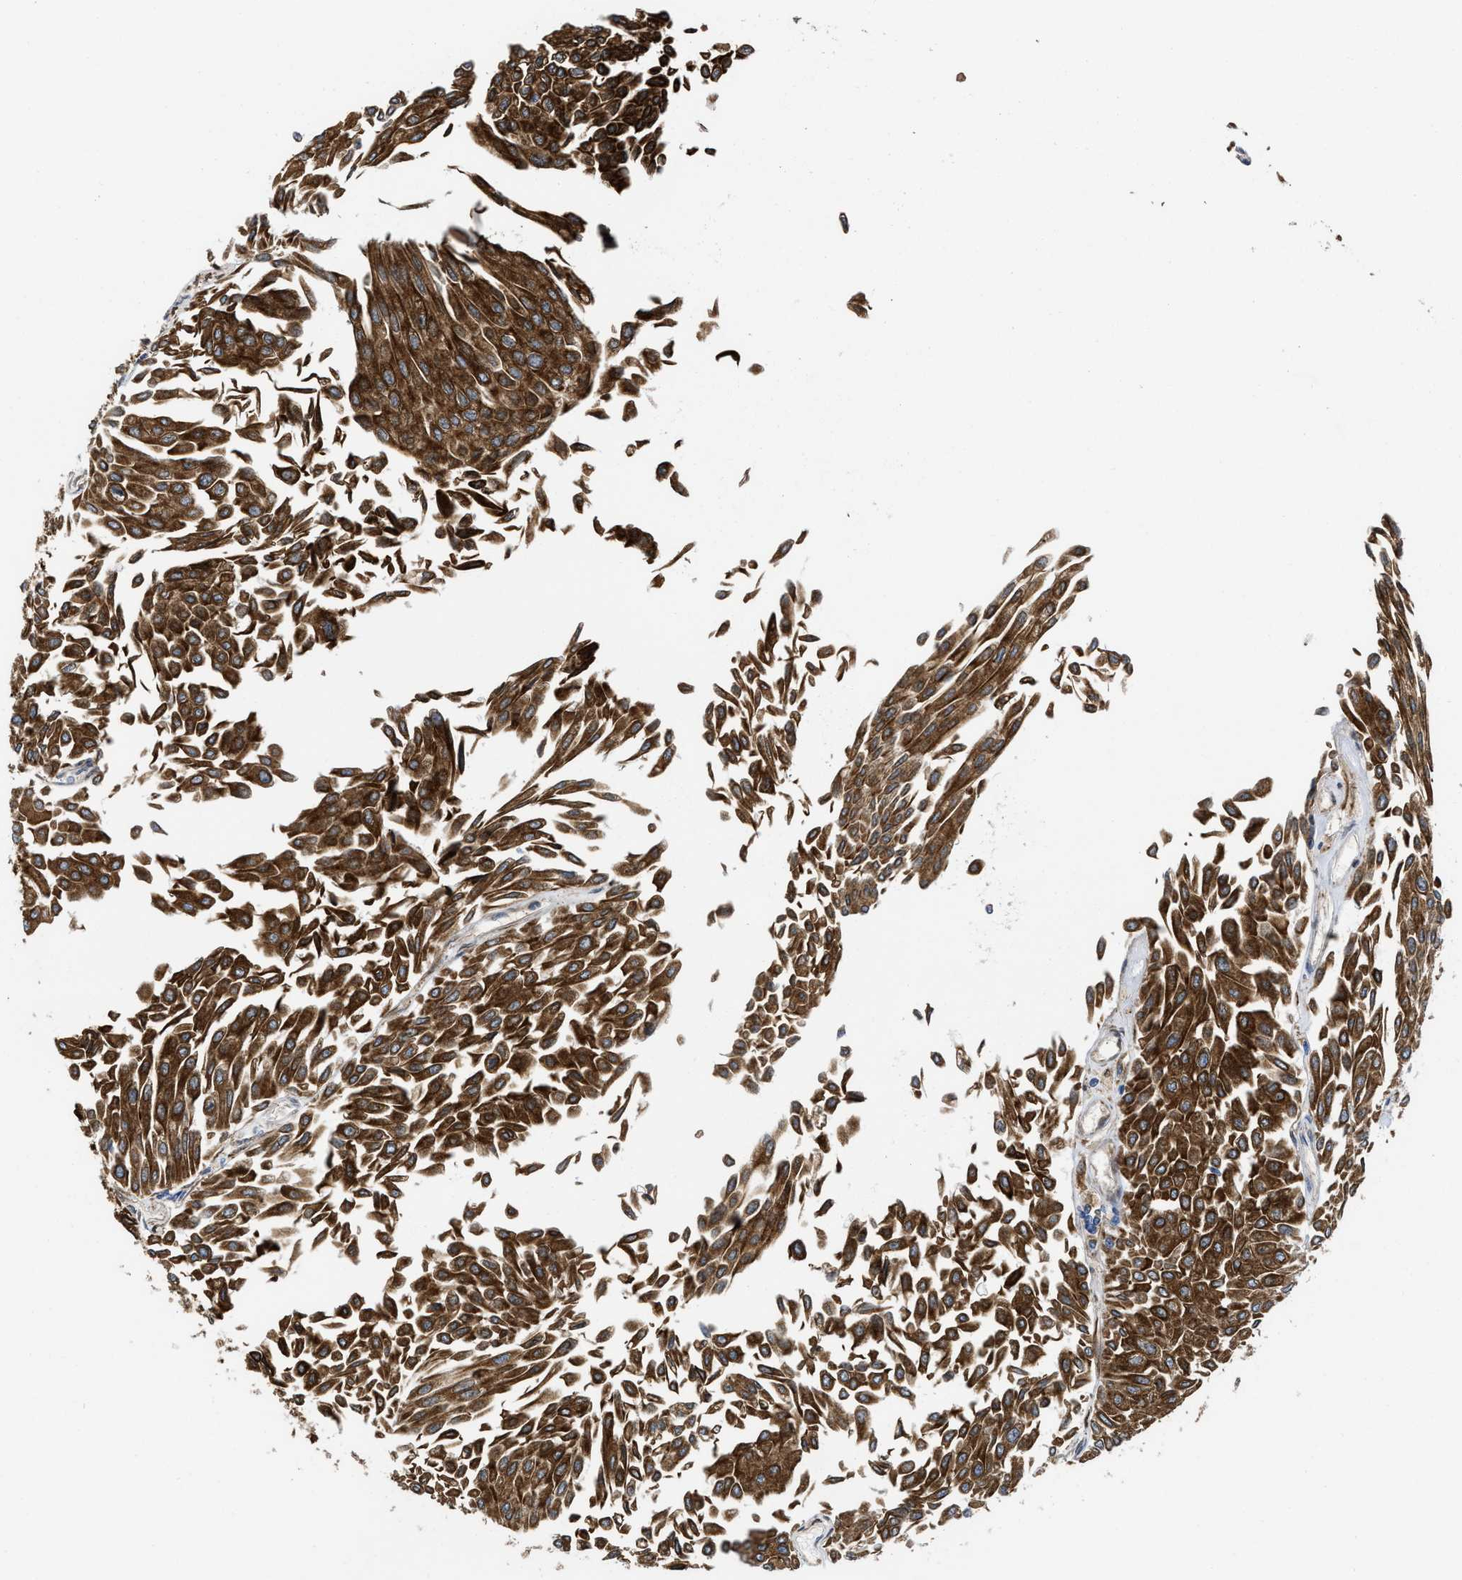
{"staining": {"intensity": "strong", "quantity": ">75%", "location": "cytoplasmic/membranous"}, "tissue": "urothelial cancer", "cell_type": "Tumor cells", "image_type": "cancer", "snomed": [{"axis": "morphology", "description": "Urothelial carcinoma, Low grade"}, {"axis": "topography", "description": "Urinary bladder"}], "caption": "A high-resolution photomicrograph shows IHC staining of urothelial cancer, which demonstrates strong cytoplasmic/membranous positivity in about >75% of tumor cells. (DAB (3,3'-diaminobenzidine) IHC, brown staining for protein, blue staining for nuclei).", "gene": "ERLIN2", "patient": {"sex": "male", "age": 67}}